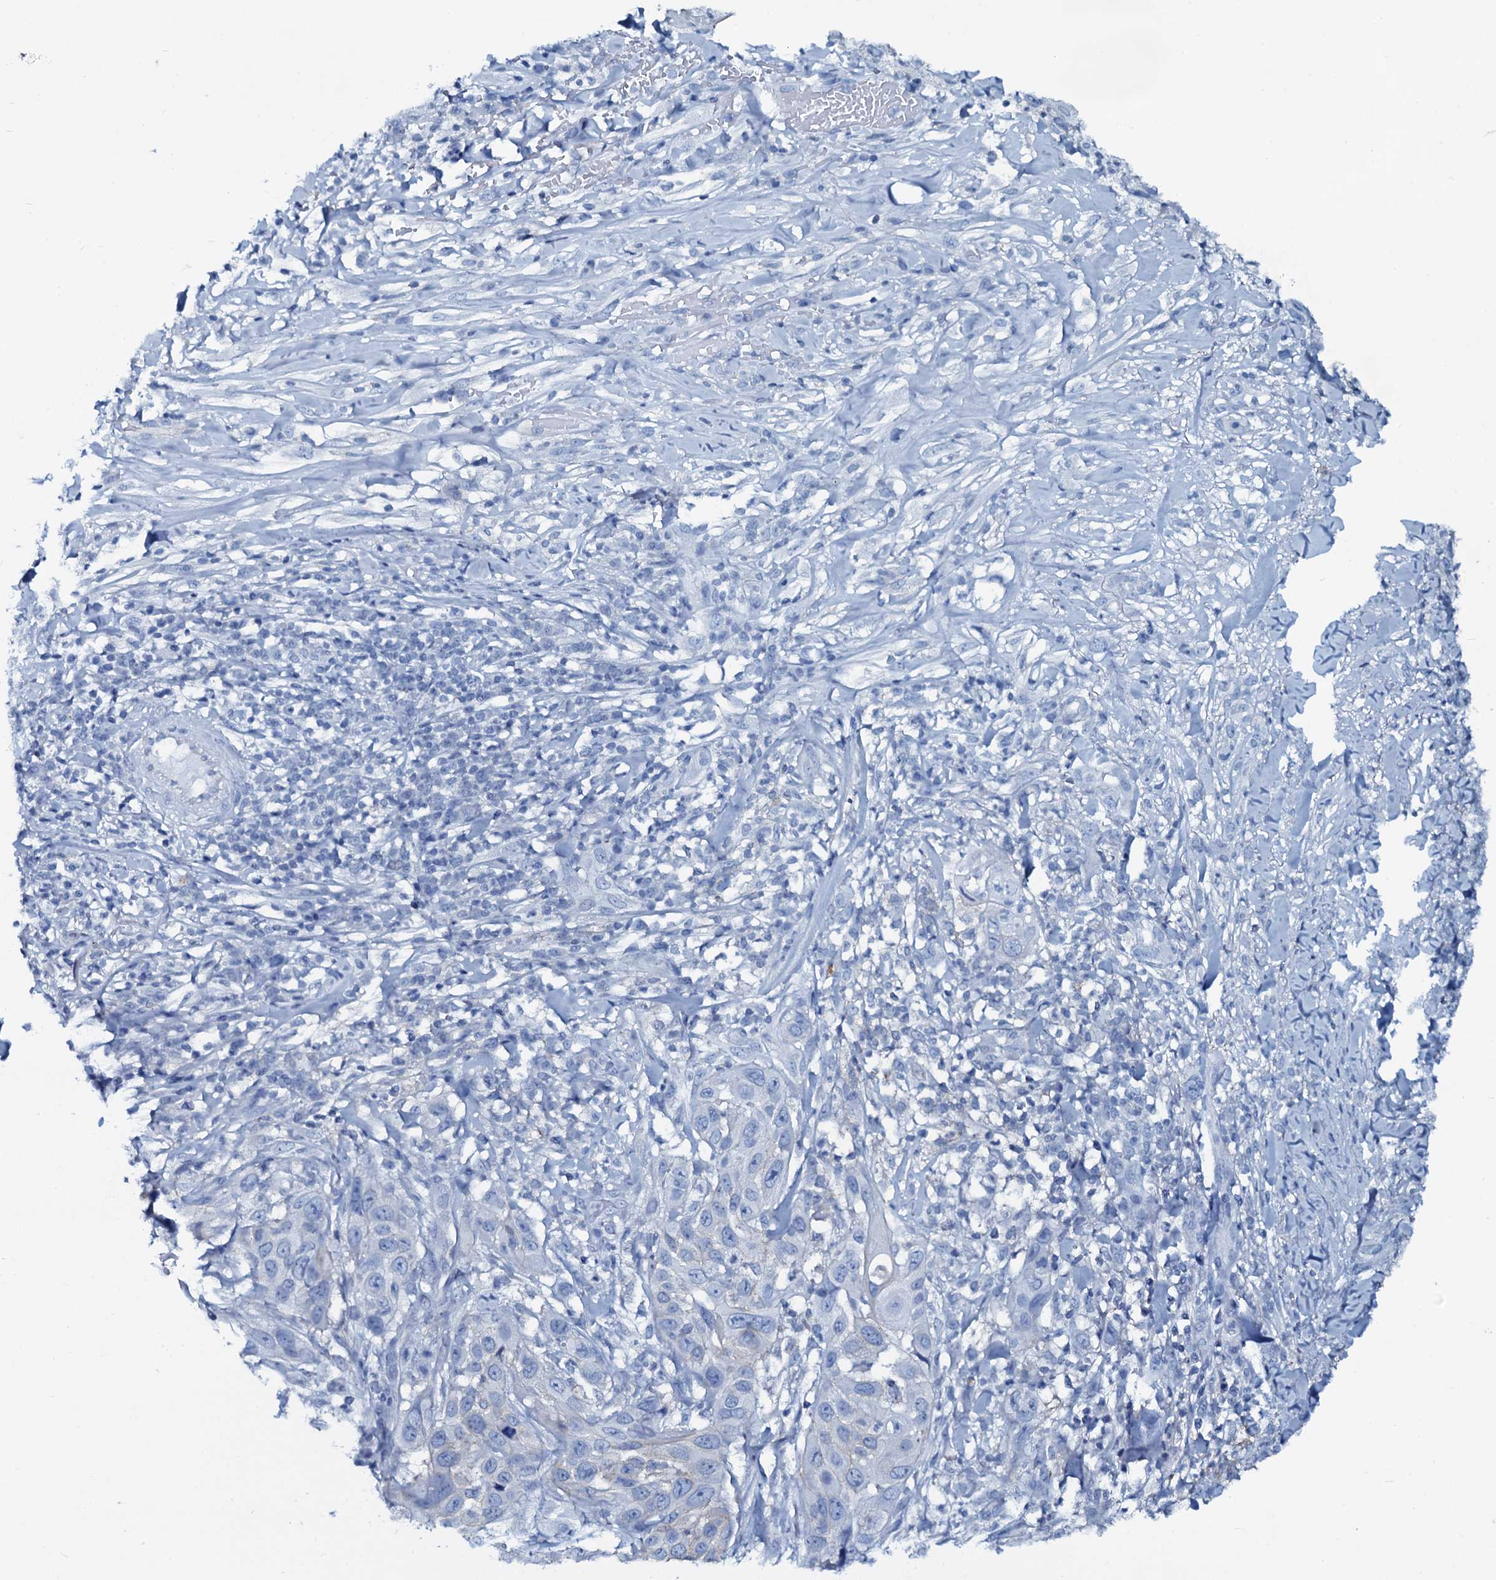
{"staining": {"intensity": "negative", "quantity": "none", "location": "none"}, "tissue": "skin cancer", "cell_type": "Tumor cells", "image_type": "cancer", "snomed": [{"axis": "morphology", "description": "Squamous cell carcinoma, NOS"}, {"axis": "topography", "description": "Skin"}], "caption": "An IHC micrograph of squamous cell carcinoma (skin) is shown. There is no staining in tumor cells of squamous cell carcinoma (skin).", "gene": "SLC4A7", "patient": {"sex": "female", "age": 44}}